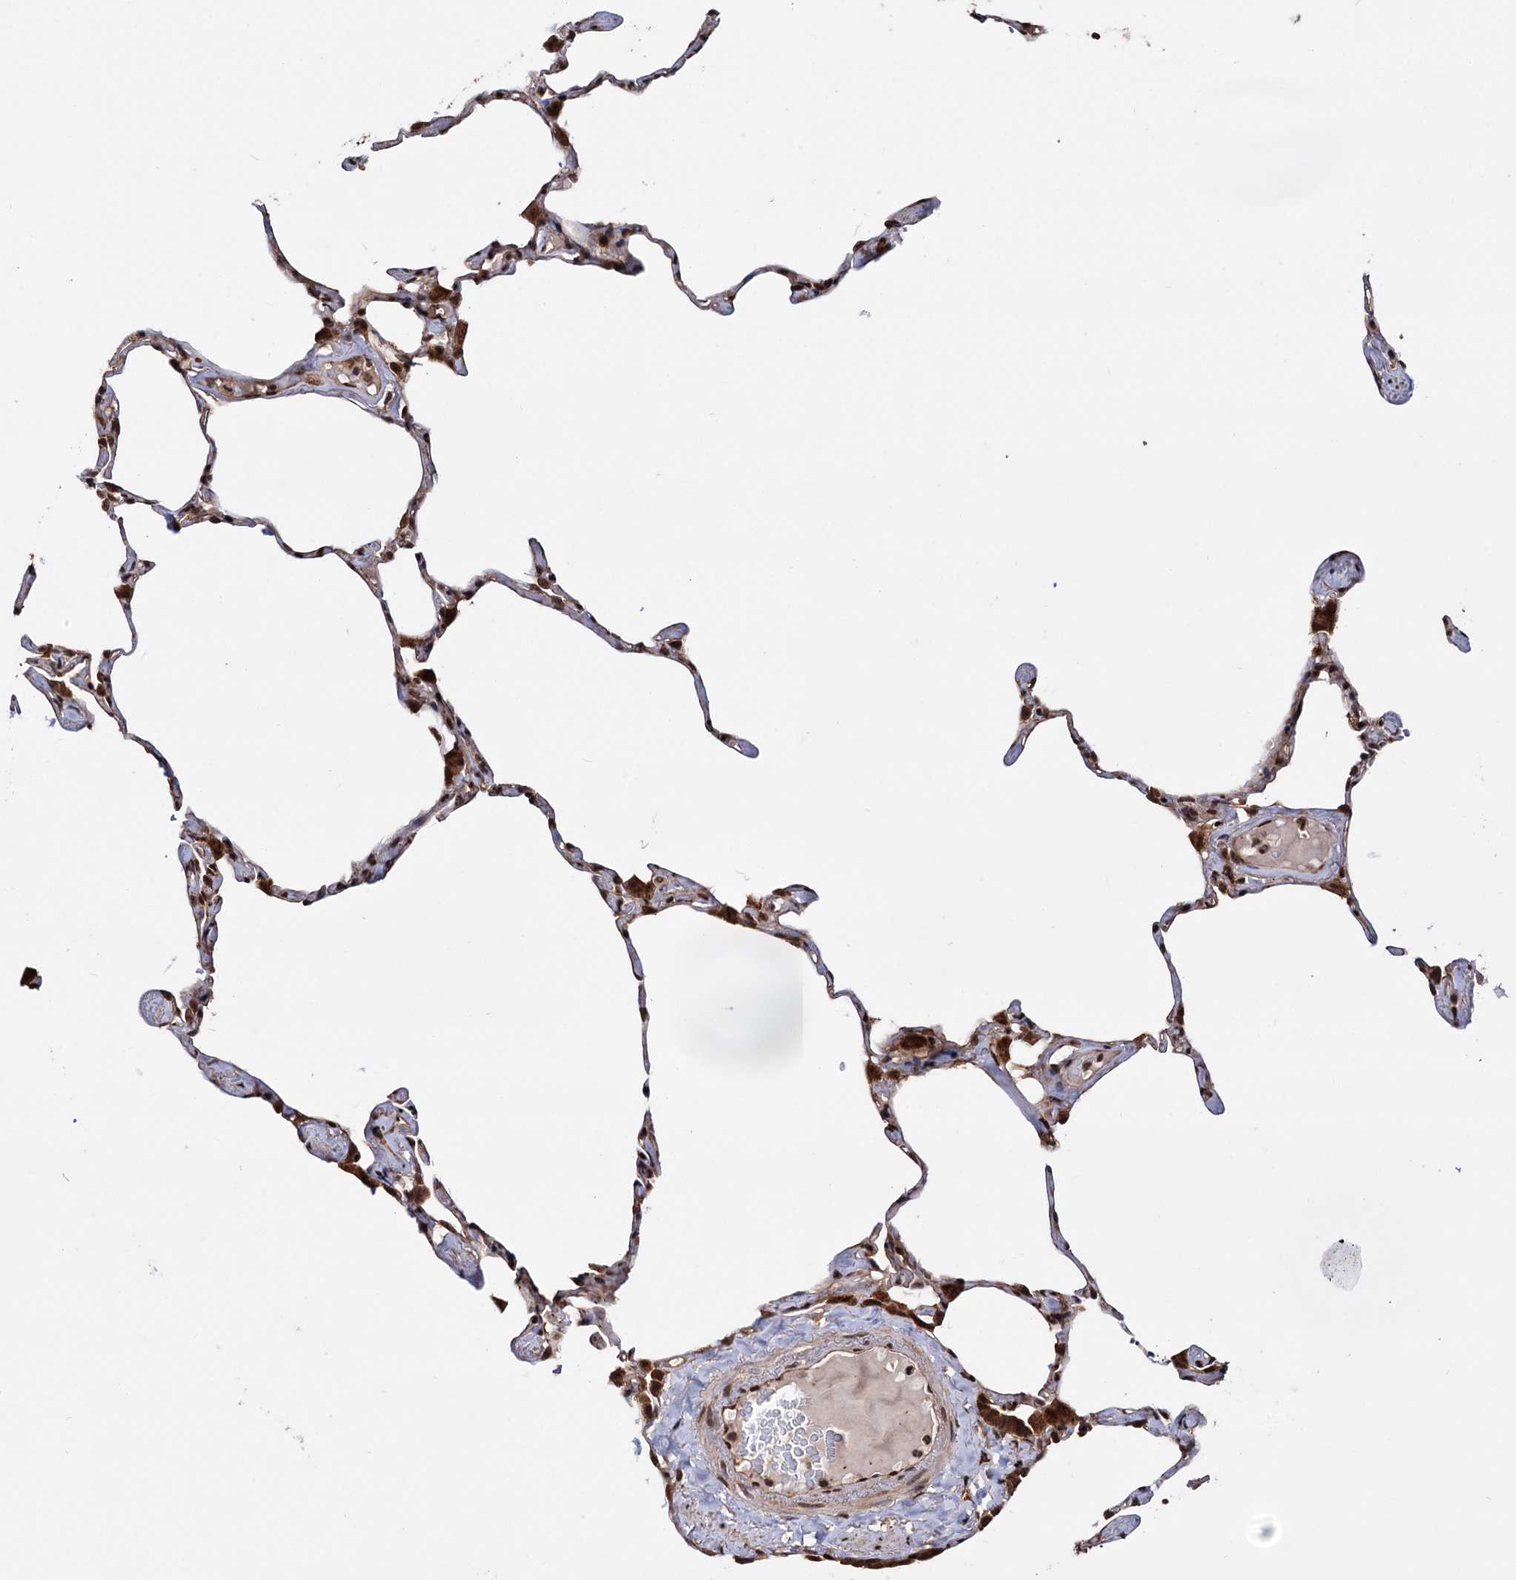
{"staining": {"intensity": "moderate", "quantity": ">75%", "location": "cytoplasmic/membranous,nuclear"}, "tissue": "lung", "cell_type": "Alveolar cells", "image_type": "normal", "snomed": [{"axis": "morphology", "description": "Normal tissue, NOS"}, {"axis": "topography", "description": "Lung"}], "caption": "Unremarkable lung demonstrates moderate cytoplasmic/membranous,nuclear staining in about >75% of alveolar cells.", "gene": "PIGB", "patient": {"sex": "male", "age": 65}}